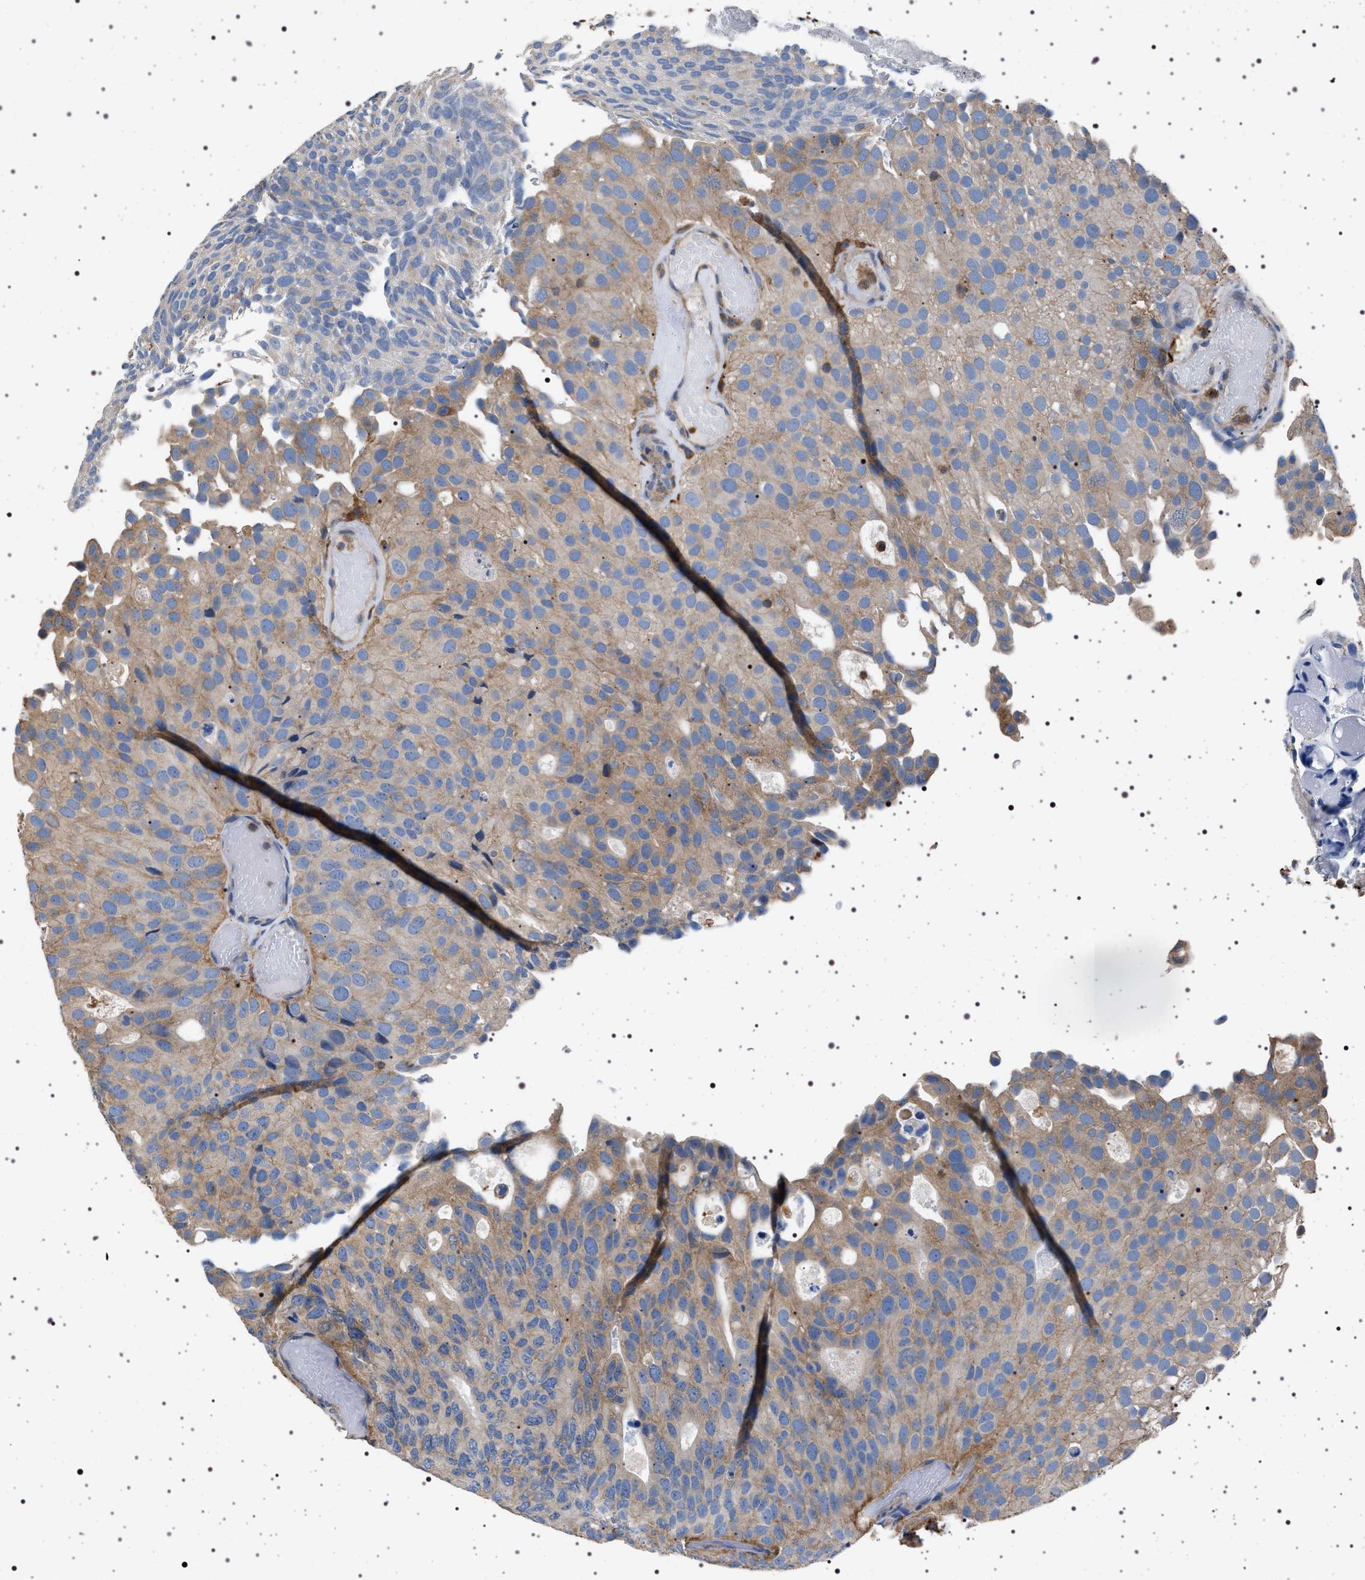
{"staining": {"intensity": "weak", "quantity": ">75%", "location": "cytoplasmic/membranous"}, "tissue": "urothelial cancer", "cell_type": "Tumor cells", "image_type": "cancer", "snomed": [{"axis": "morphology", "description": "Urothelial carcinoma, Low grade"}, {"axis": "topography", "description": "Urinary bladder"}], "caption": "Immunohistochemical staining of urothelial cancer reveals low levels of weak cytoplasmic/membranous expression in approximately >75% of tumor cells. (DAB (3,3'-diaminobenzidine) IHC with brightfield microscopy, high magnification).", "gene": "SMAP2", "patient": {"sex": "male", "age": 78}}